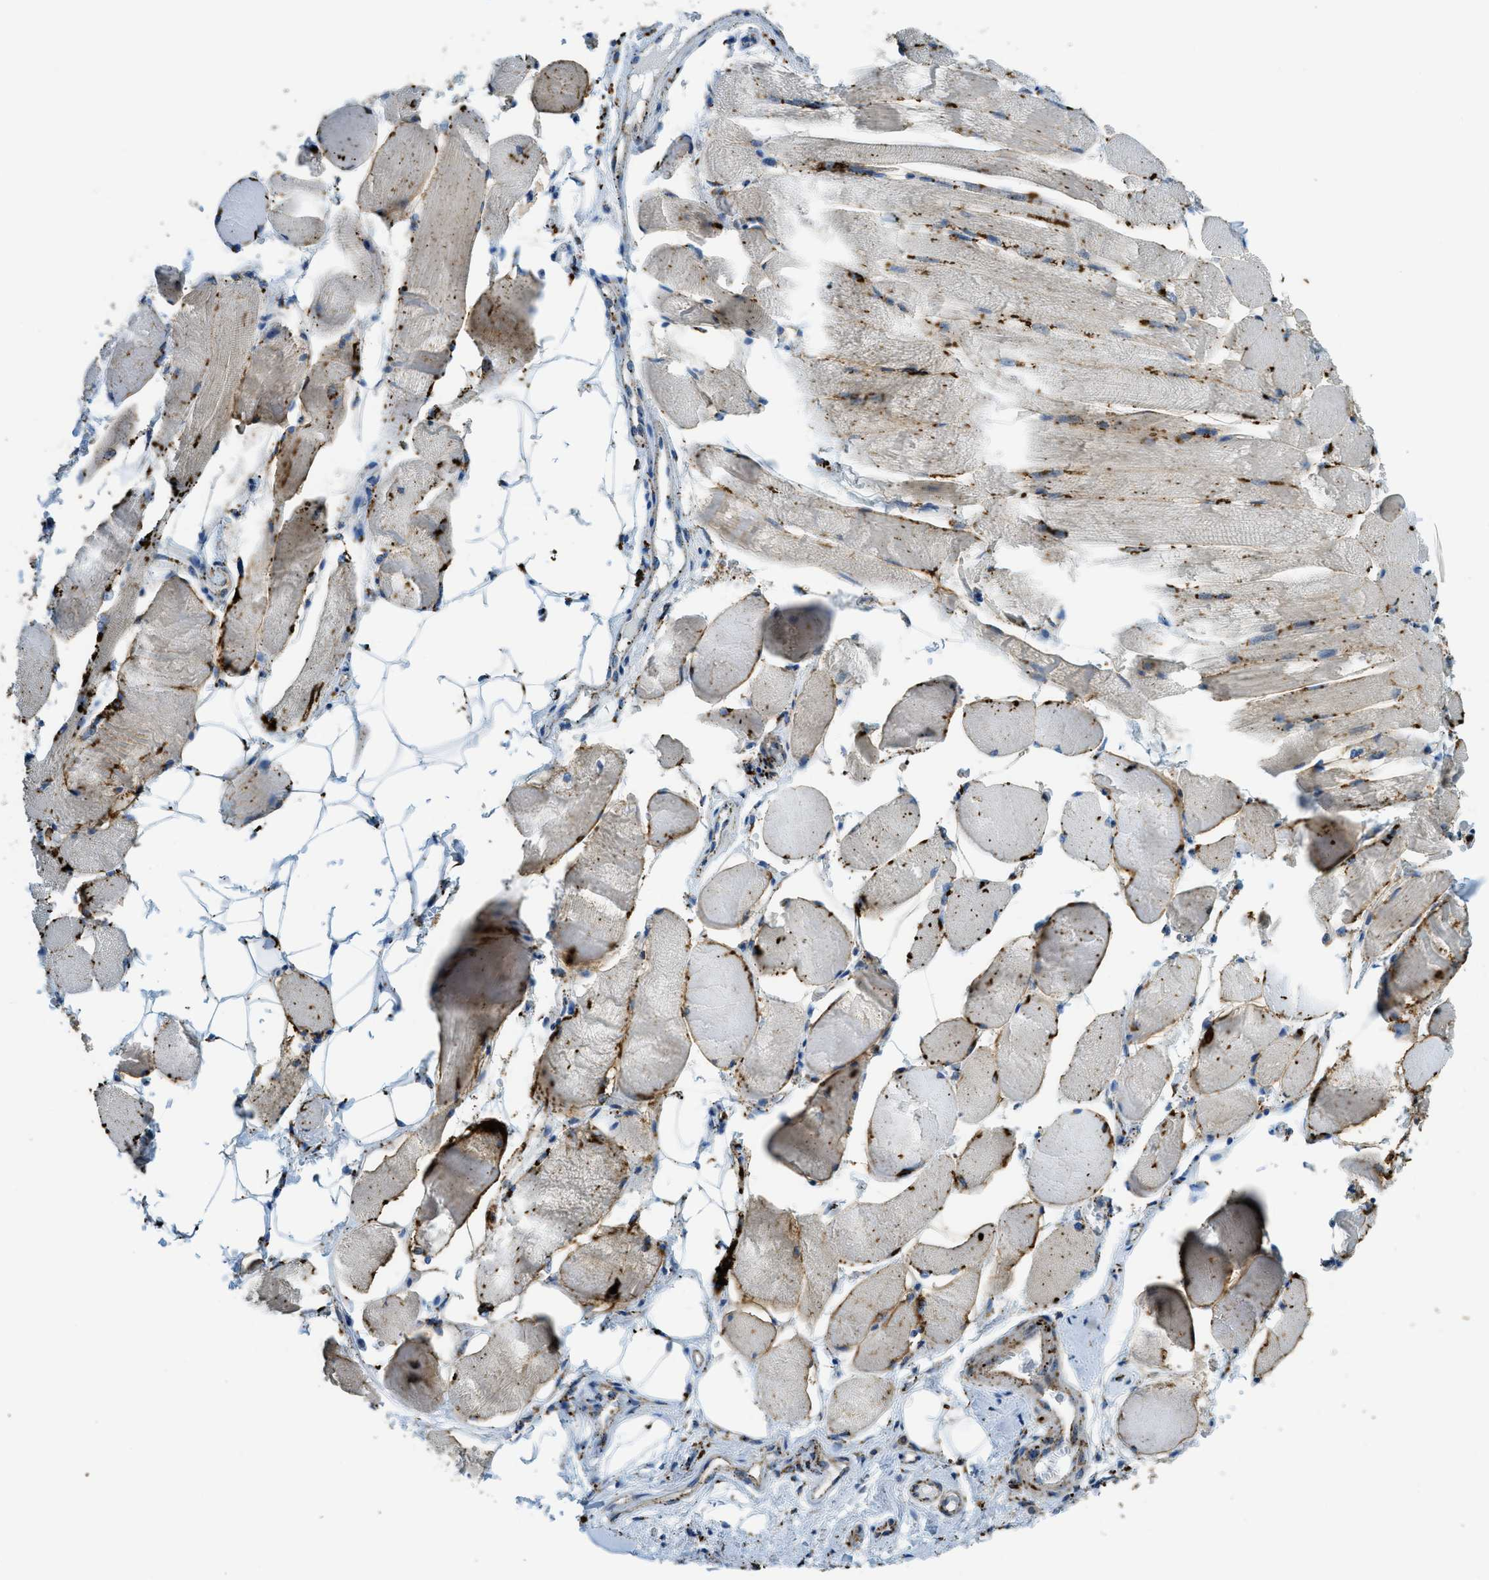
{"staining": {"intensity": "moderate", "quantity": ">75%", "location": "cytoplasmic/membranous"}, "tissue": "skeletal muscle", "cell_type": "Myocytes", "image_type": "normal", "snomed": [{"axis": "morphology", "description": "Normal tissue, NOS"}, {"axis": "topography", "description": "Skeletal muscle"}, {"axis": "topography", "description": "Peripheral nerve tissue"}], "caption": "Skeletal muscle stained with IHC demonstrates moderate cytoplasmic/membranous staining in about >75% of myocytes.", "gene": "SCARB2", "patient": {"sex": "female", "age": 84}}